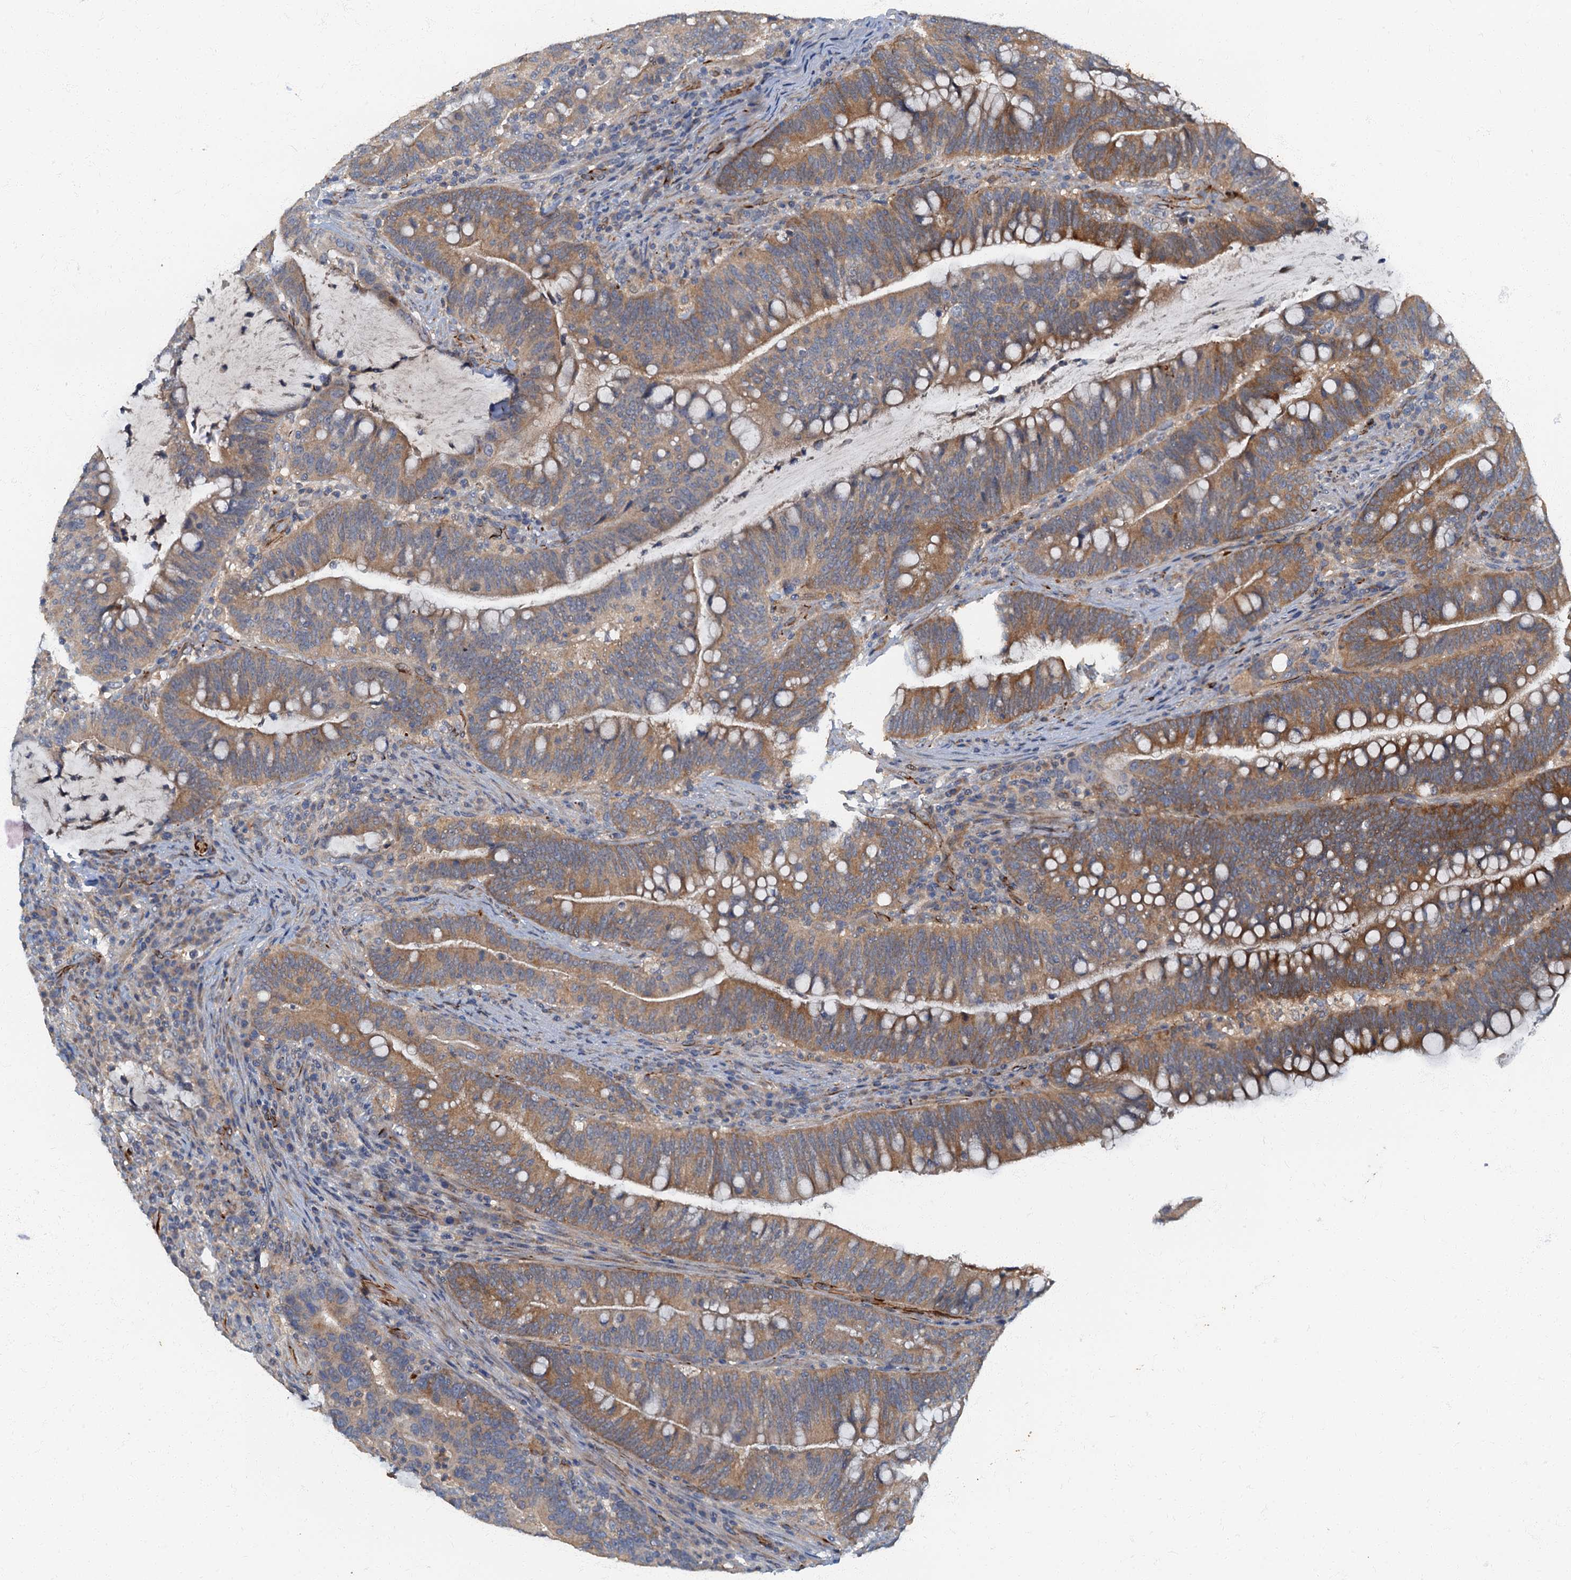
{"staining": {"intensity": "moderate", "quantity": "25%-75%", "location": "cytoplasmic/membranous"}, "tissue": "colorectal cancer", "cell_type": "Tumor cells", "image_type": "cancer", "snomed": [{"axis": "morphology", "description": "Adenocarcinoma, NOS"}, {"axis": "topography", "description": "Colon"}], "caption": "Colorectal adenocarcinoma was stained to show a protein in brown. There is medium levels of moderate cytoplasmic/membranous expression in about 25%-75% of tumor cells.", "gene": "ARL11", "patient": {"sex": "female", "age": 66}}